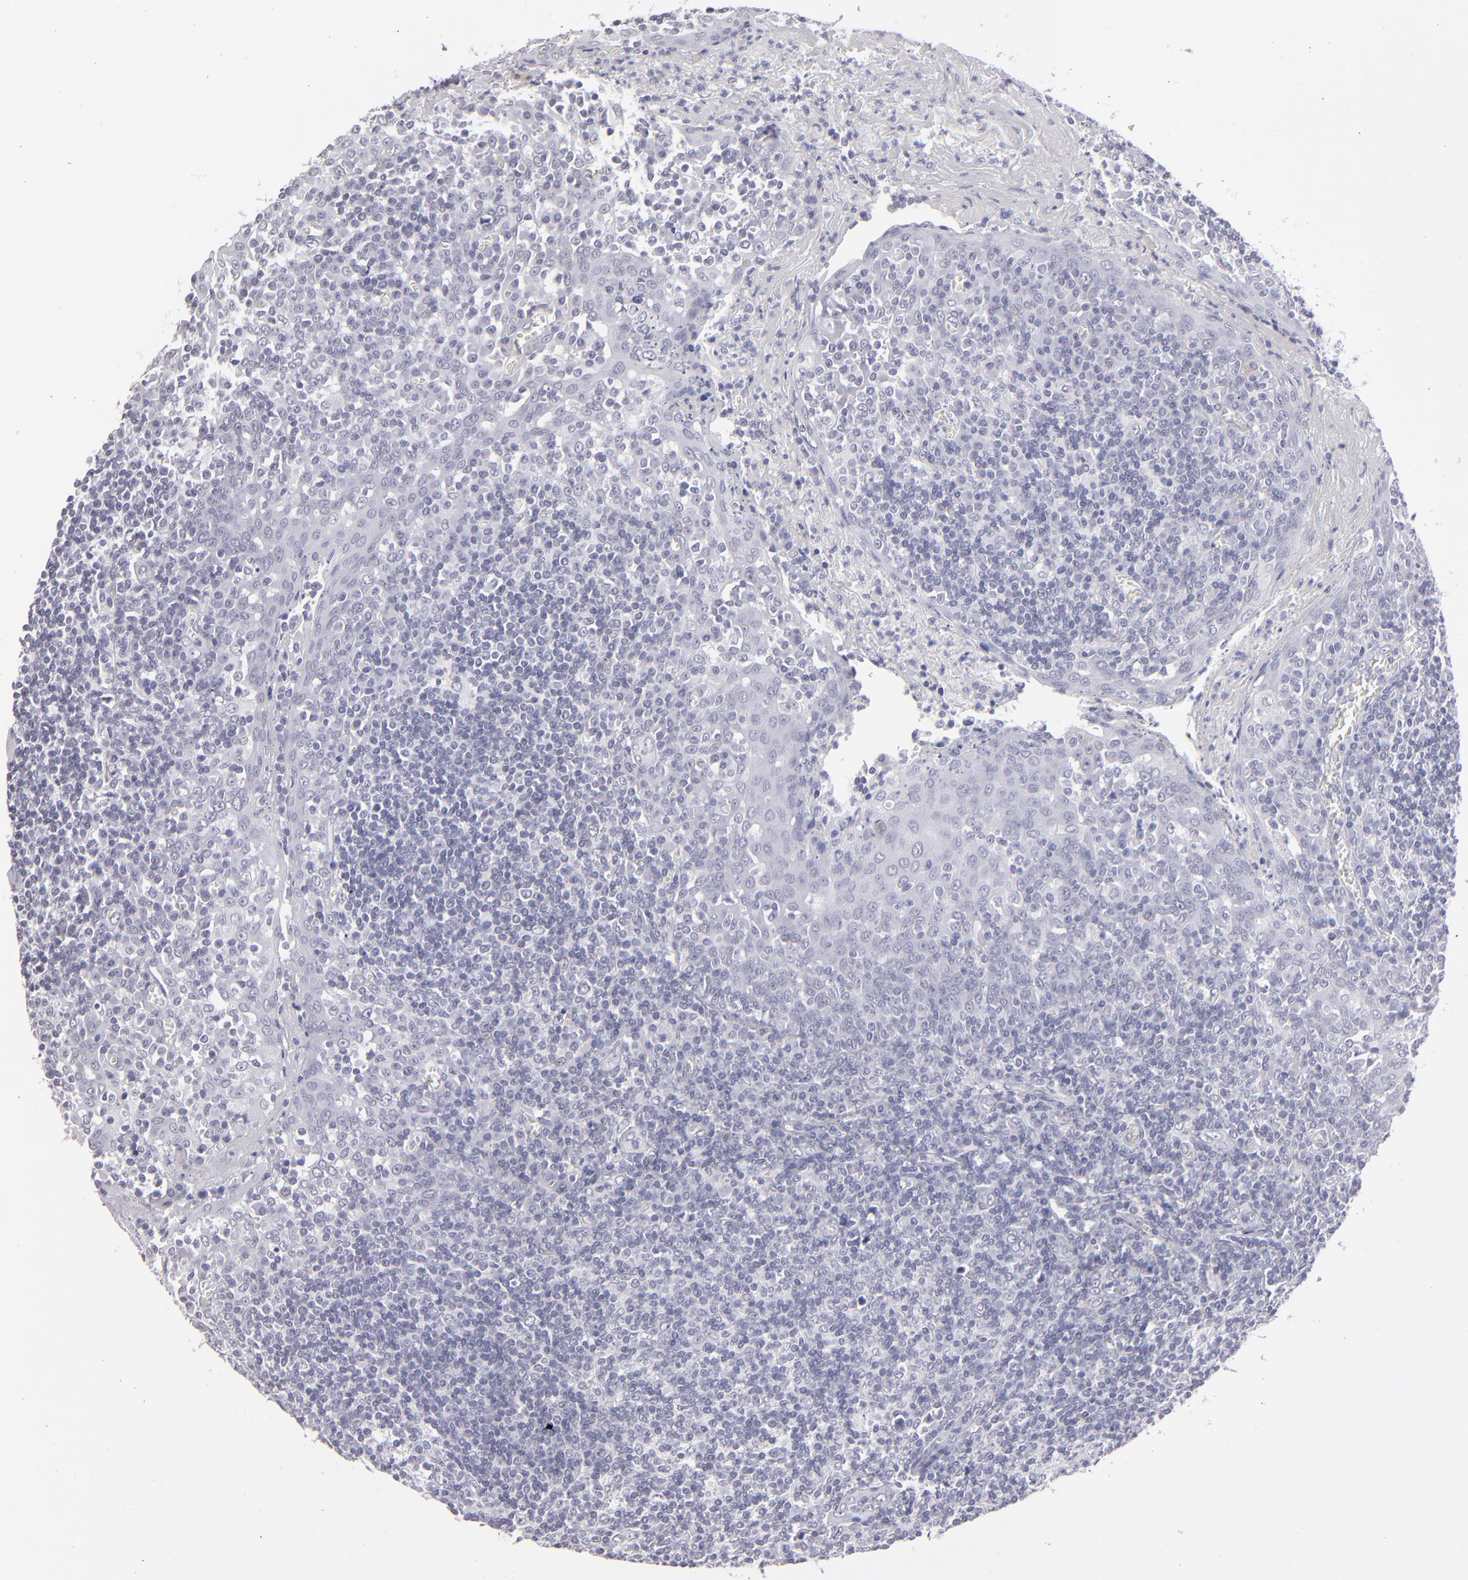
{"staining": {"intensity": "negative", "quantity": "none", "location": "none"}, "tissue": "tonsil", "cell_type": "Germinal center cells", "image_type": "normal", "snomed": [{"axis": "morphology", "description": "Normal tissue, NOS"}, {"axis": "topography", "description": "Tonsil"}], "caption": "Immunohistochemical staining of benign human tonsil reveals no significant positivity in germinal center cells.", "gene": "ALDOB", "patient": {"sex": "female", "age": 41}}